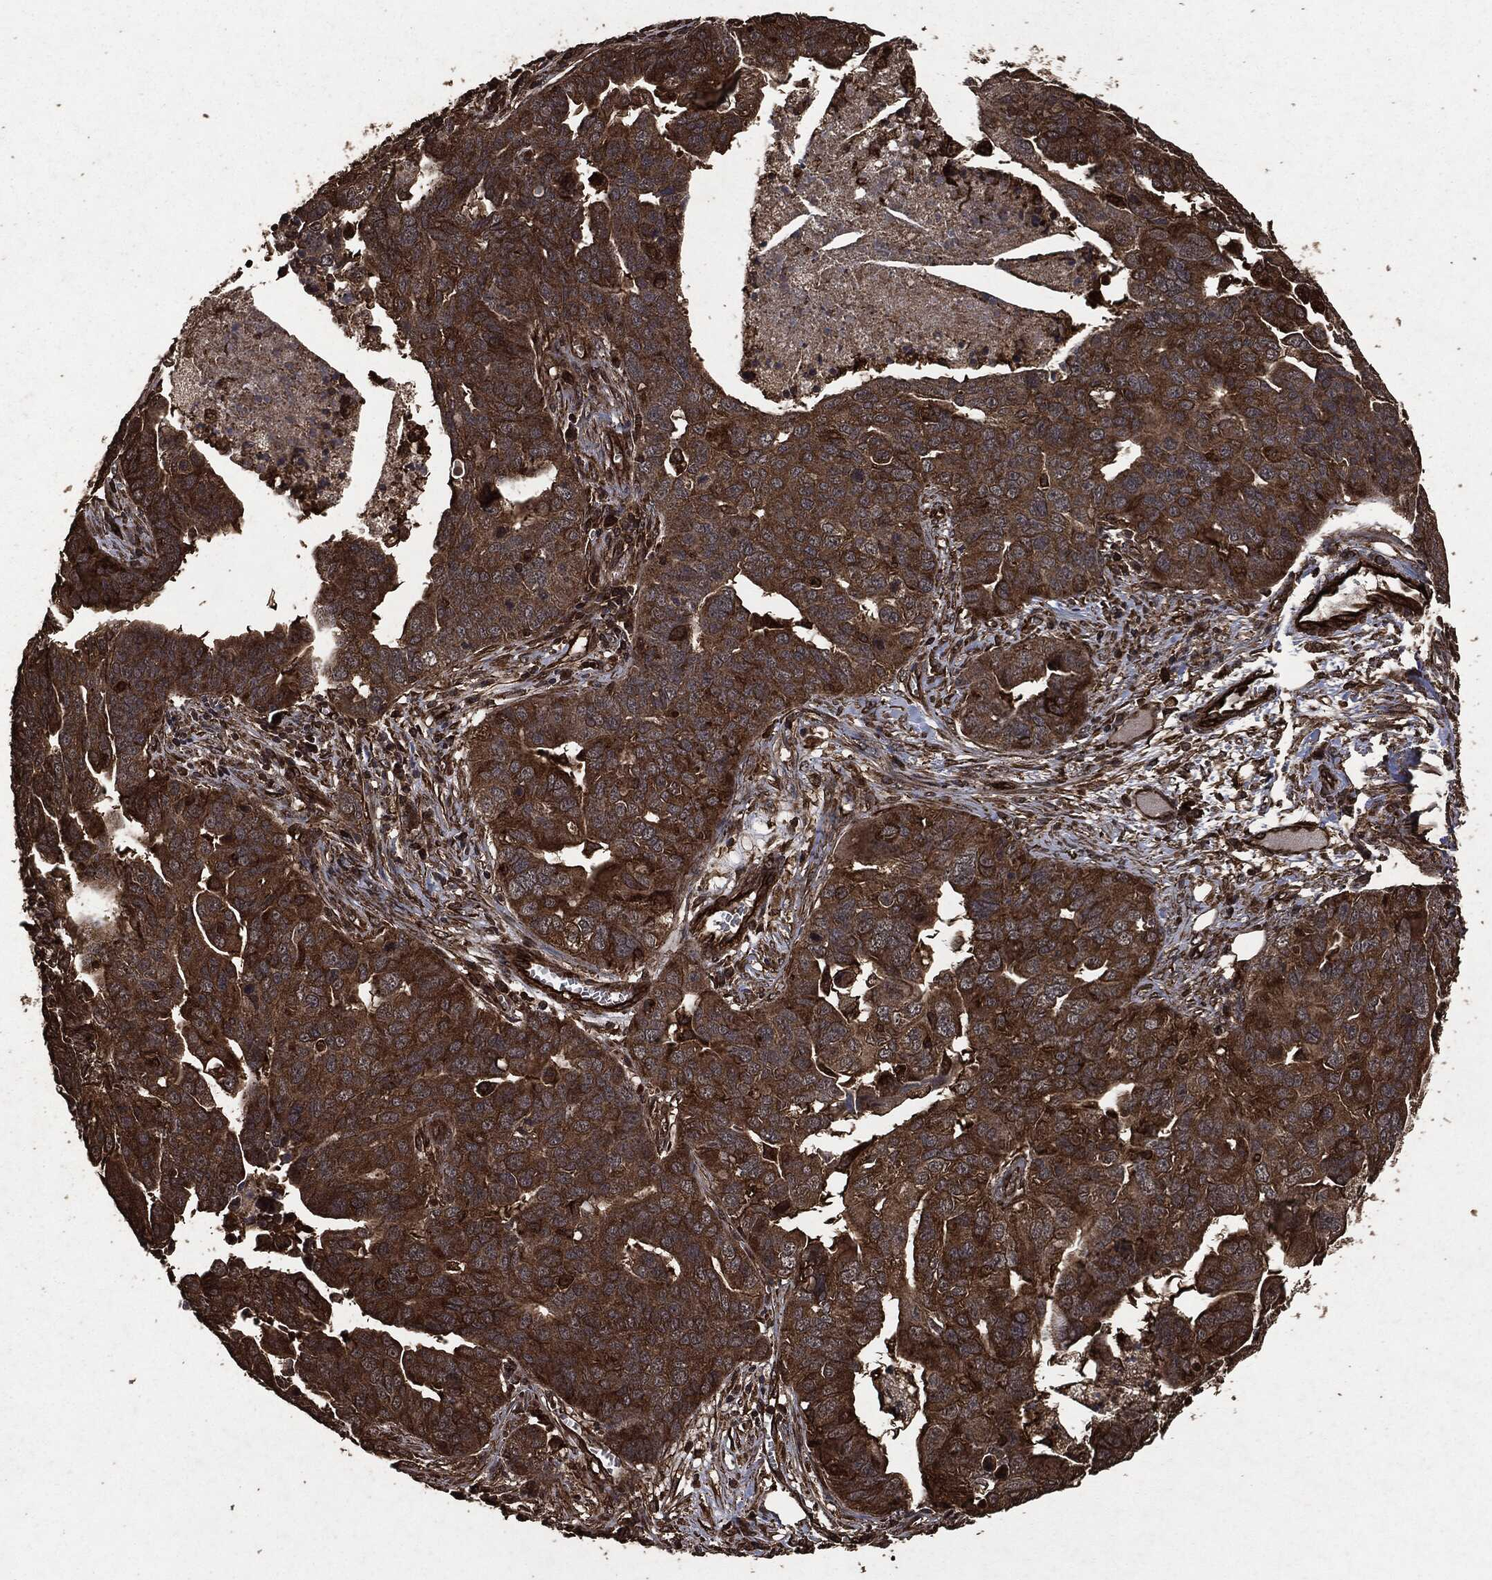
{"staining": {"intensity": "moderate", "quantity": "25%-75%", "location": "cytoplasmic/membranous"}, "tissue": "ovarian cancer", "cell_type": "Tumor cells", "image_type": "cancer", "snomed": [{"axis": "morphology", "description": "Carcinoma, endometroid"}, {"axis": "topography", "description": "Soft tissue"}, {"axis": "topography", "description": "Ovary"}], "caption": "IHC histopathology image of neoplastic tissue: human ovarian cancer stained using immunohistochemistry exhibits medium levels of moderate protein expression localized specifically in the cytoplasmic/membranous of tumor cells, appearing as a cytoplasmic/membranous brown color.", "gene": "HRAS", "patient": {"sex": "female", "age": 52}}